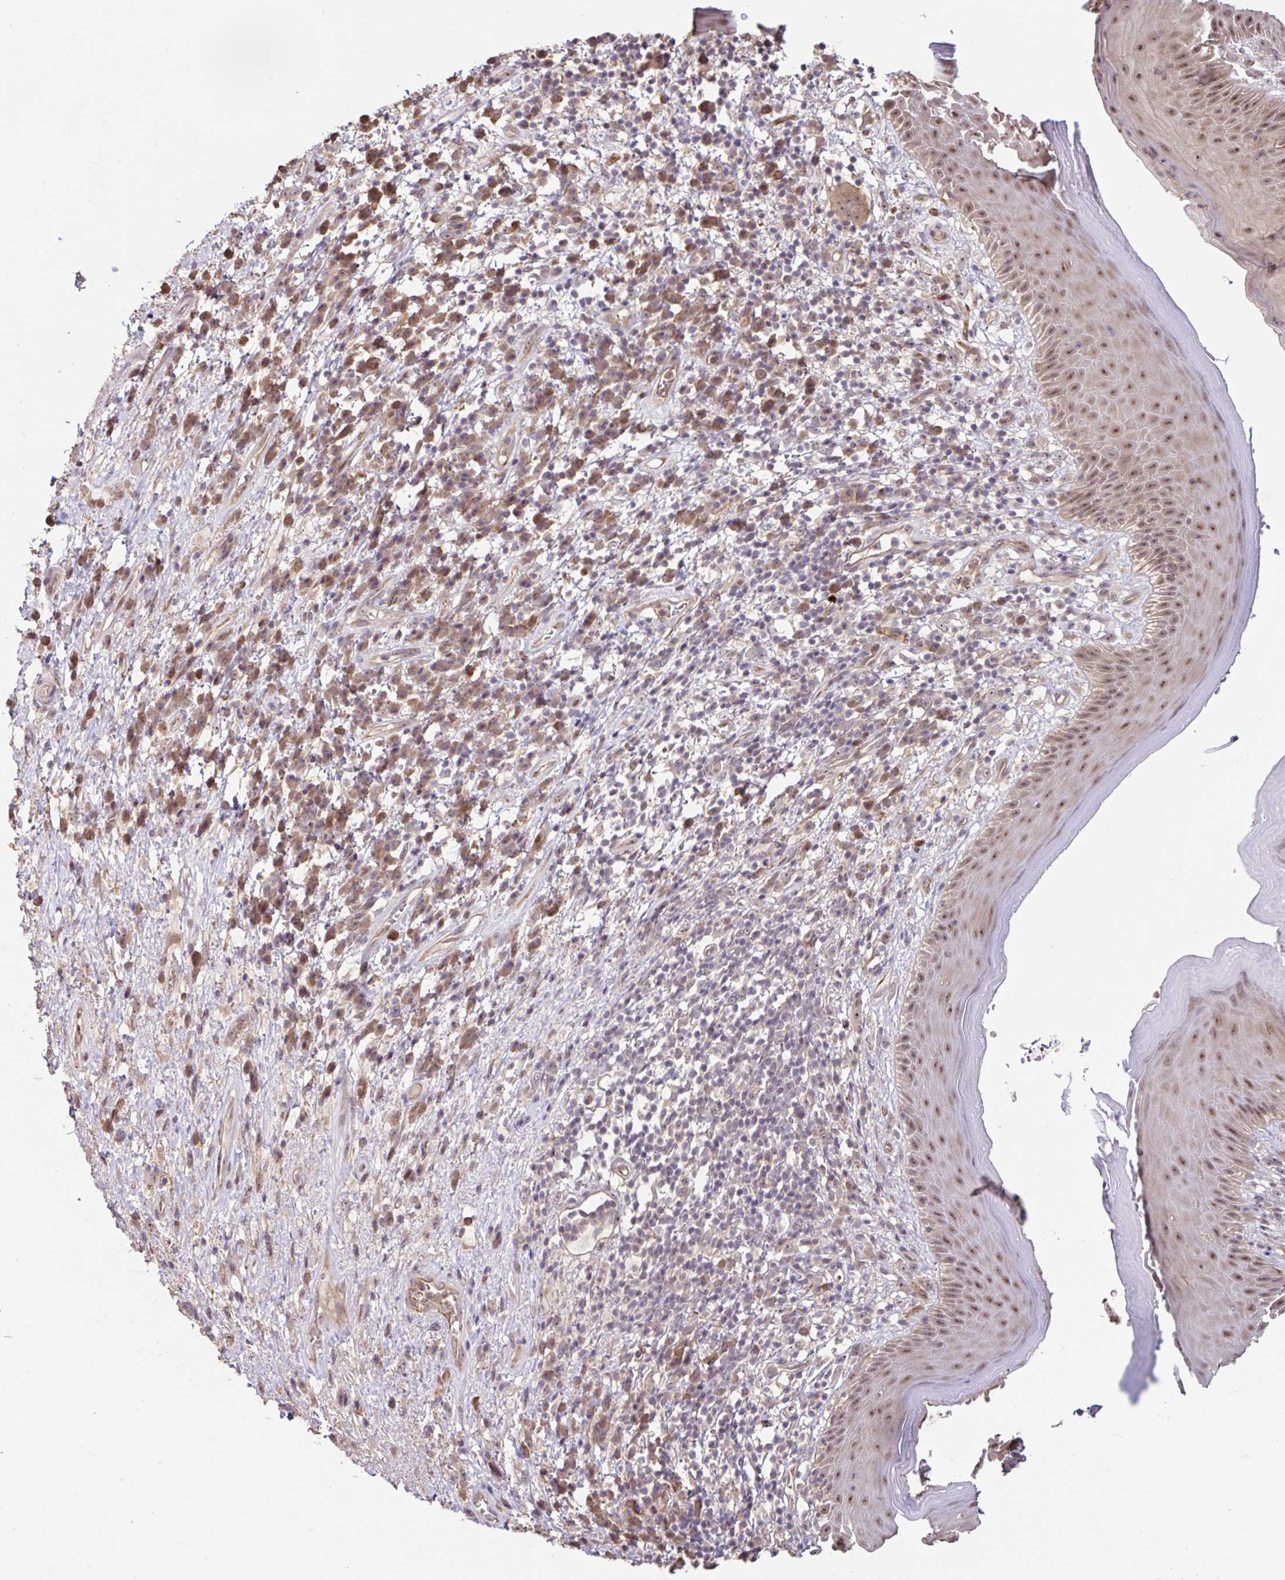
{"staining": {"intensity": "moderate", "quantity": "25%-75%", "location": "nuclear"}, "tissue": "skin", "cell_type": "Epidermal cells", "image_type": "normal", "snomed": [{"axis": "morphology", "description": "Normal tissue, NOS"}, {"axis": "topography", "description": "Anal"}], "caption": "The immunohistochemical stain highlights moderate nuclear positivity in epidermal cells of unremarkable skin.", "gene": "STYXL1", "patient": {"sex": "male", "age": 78}}